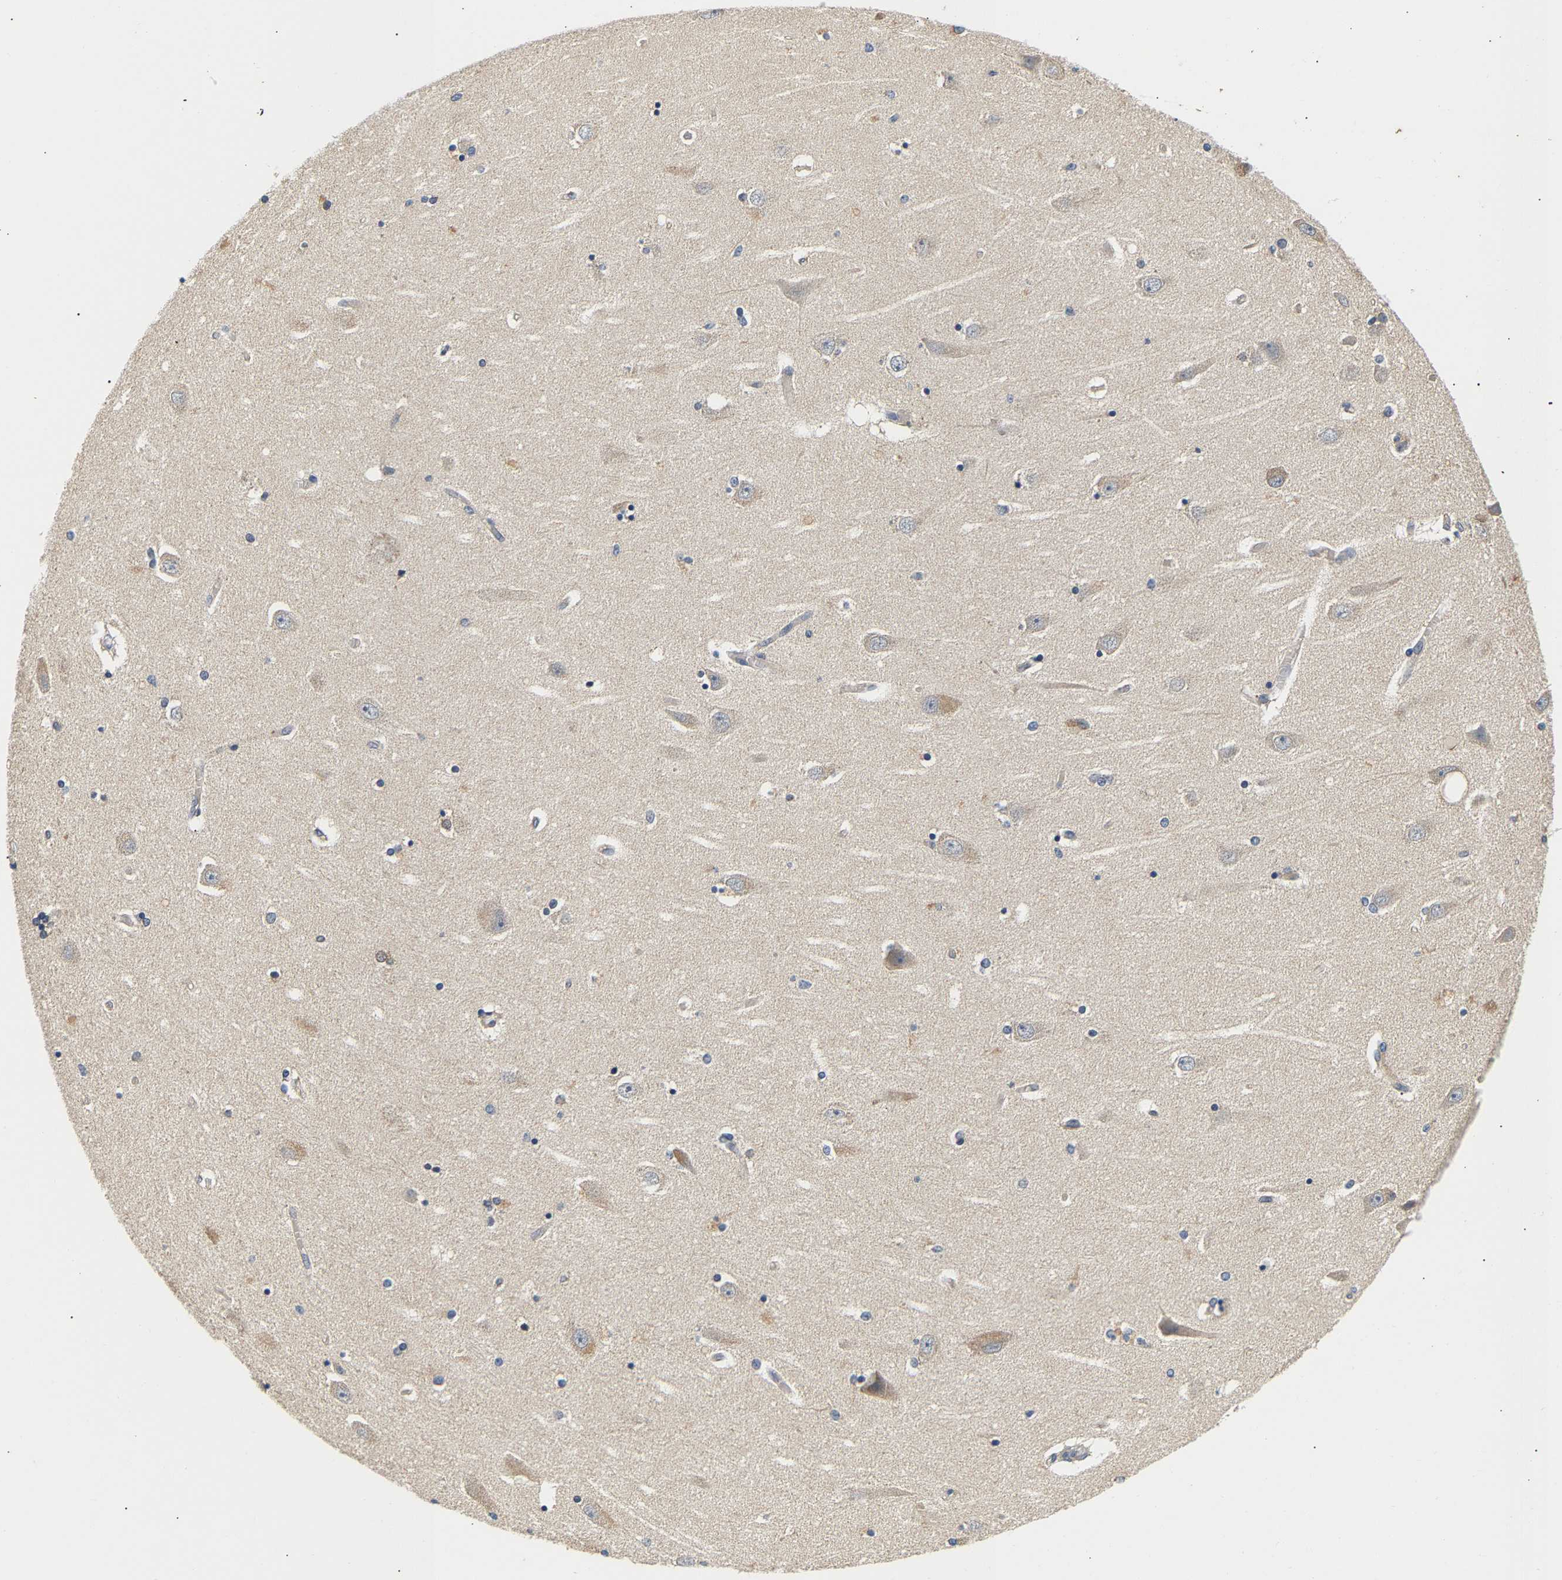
{"staining": {"intensity": "weak", "quantity": "<25%", "location": "cytoplasmic/membranous"}, "tissue": "hippocampus", "cell_type": "Glial cells", "image_type": "normal", "snomed": [{"axis": "morphology", "description": "Normal tissue, NOS"}, {"axis": "topography", "description": "Hippocampus"}], "caption": "IHC micrograph of benign hippocampus: hippocampus stained with DAB reveals no significant protein expression in glial cells.", "gene": "PPID", "patient": {"sex": "female", "age": 54}}